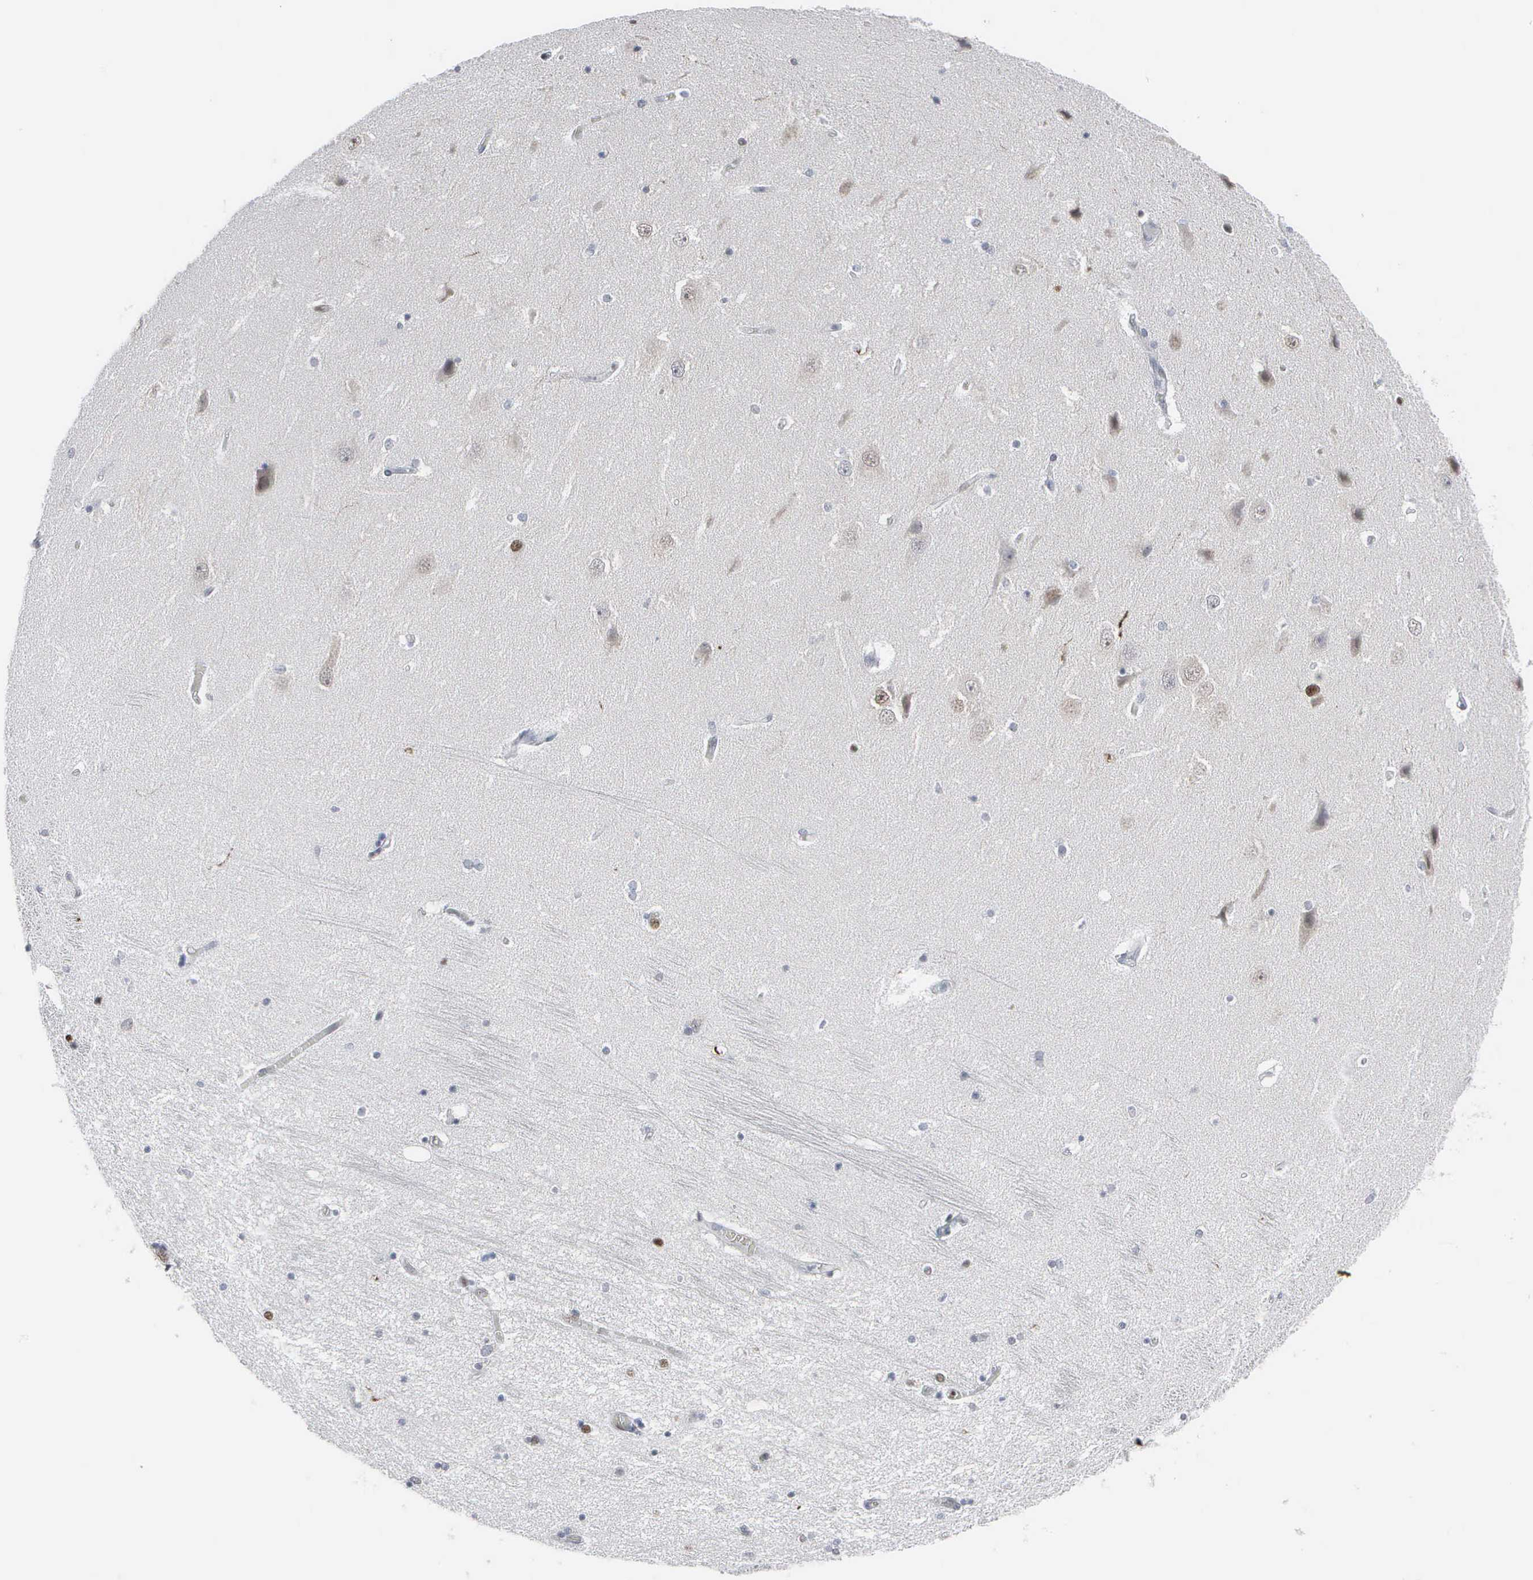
{"staining": {"intensity": "negative", "quantity": "none", "location": "none"}, "tissue": "hippocampus", "cell_type": "Glial cells", "image_type": "normal", "snomed": [{"axis": "morphology", "description": "Normal tissue, NOS"}, {"axis": "topography", "description": "Hippocampus"}], "caption": "This is an immunohistochemistry (IHC) photomicrograph of unremarkable human hippocampus. There is no positivity in glial cells.", "gene": "CCND3", "patient": {"sex": "female", "age": 54}}